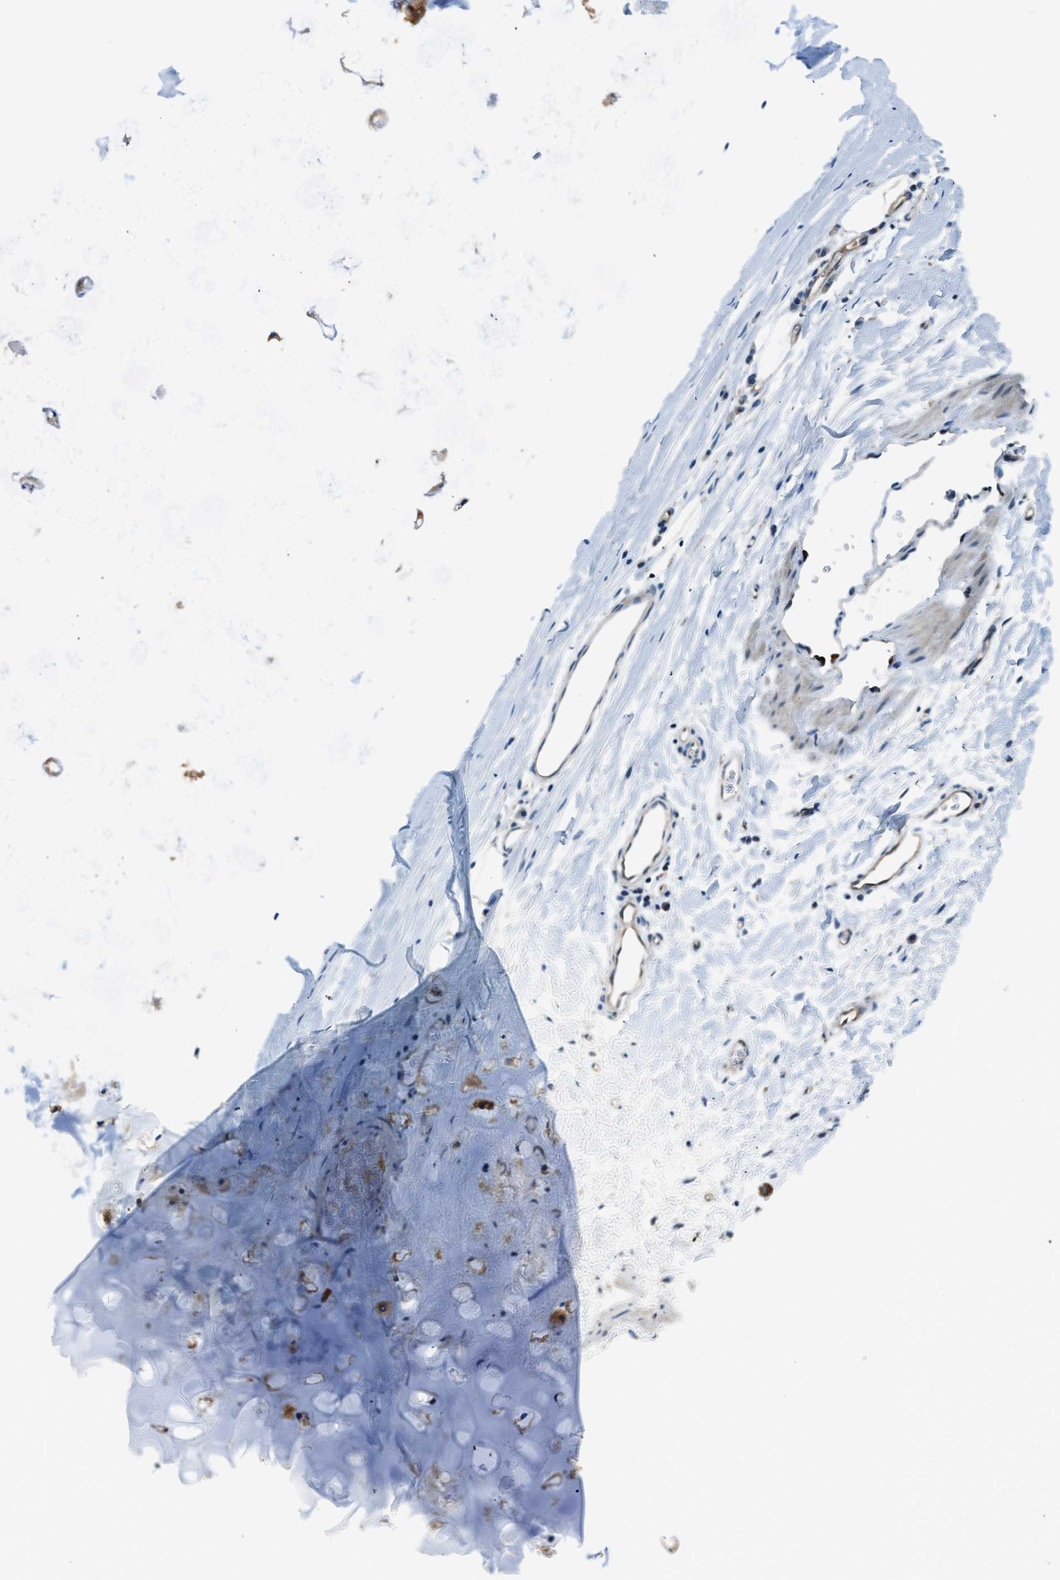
{"staining": {"intensity": "negative", "quantity": "none", "location": "none"}, "tissue": "adipose tissue", "cell_type": "Adipocytes", "image_type": "normal", "snomed": [{"axis": "morphology", "description": "Normal tissue, NOS"}, {"axis": "topography", "description": "Cartilage tissue"}, {"axis": "topography", "description": "Bronchus"}], "caption": "Immunohistochemical staining of unremarkable adipose tissue demonstrates no significant expression in adipocytes. (Brightfield microscopy of DAB immunohistochemistry at high magnification).", "gene": "SLC19A2", "patient": {"sex": "female", "age": 53}}